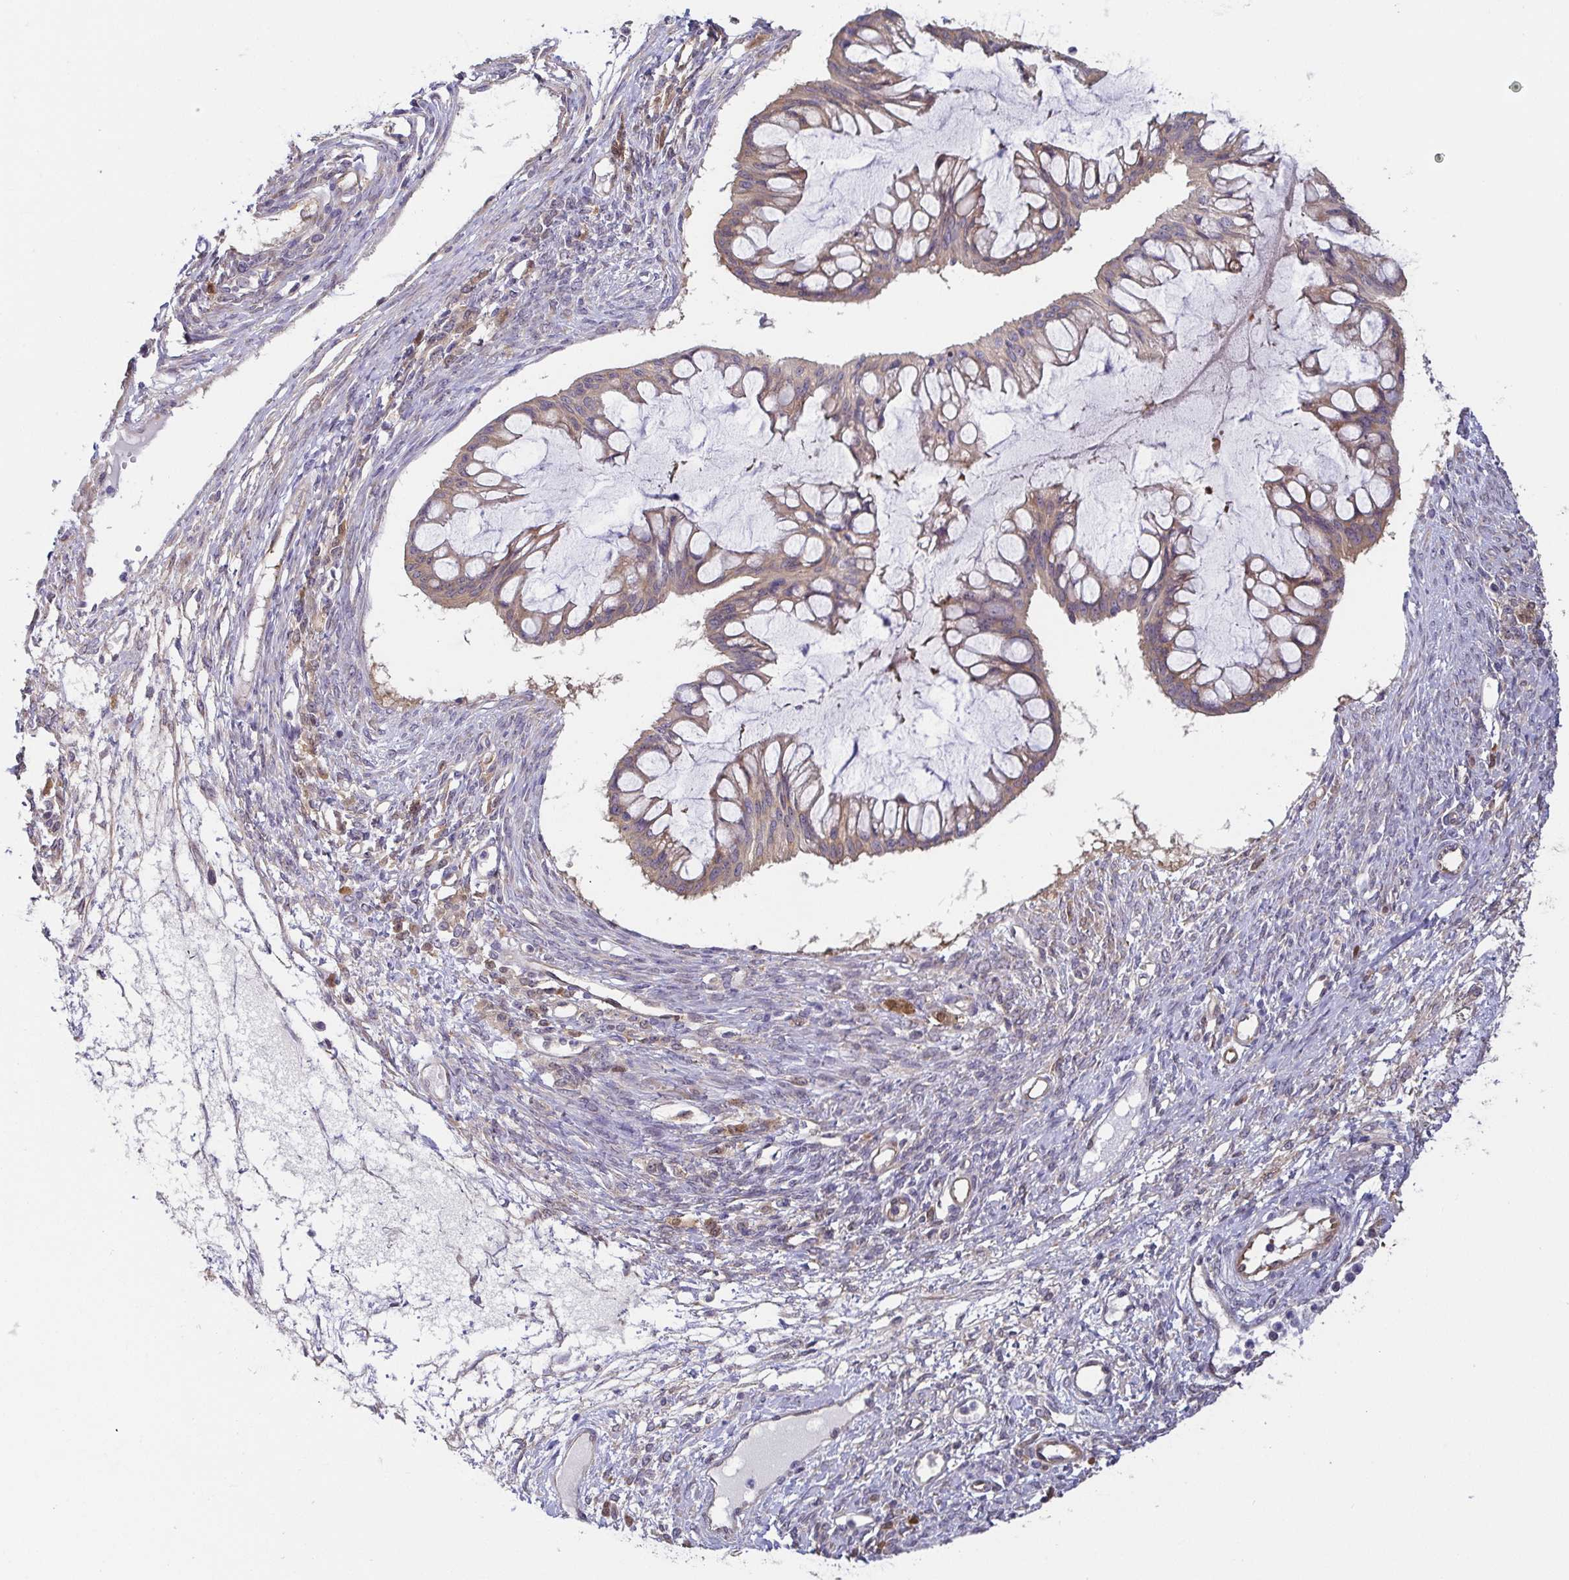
{"staining": {"intensity": "weak", "quantity": ">75%", "location": "cytoplasmic/membranous"}, "tissue": "ovarian cancer", "cell_type": "Tumor cells", "image_type": "cancer", "snomed": [{"axis": "morphology", "description": "Cystadenocarcinoma, mucinous, NOS"}, {"axis": "topography", "description": "Ovary"}], "caption": "Human ovarian mucinous cystadenocarcinoma stained with a protein marker reveals weak staining in tumor cells.", "gene": "EIF3D", "patient": {"sex": "female", "age": 73}}